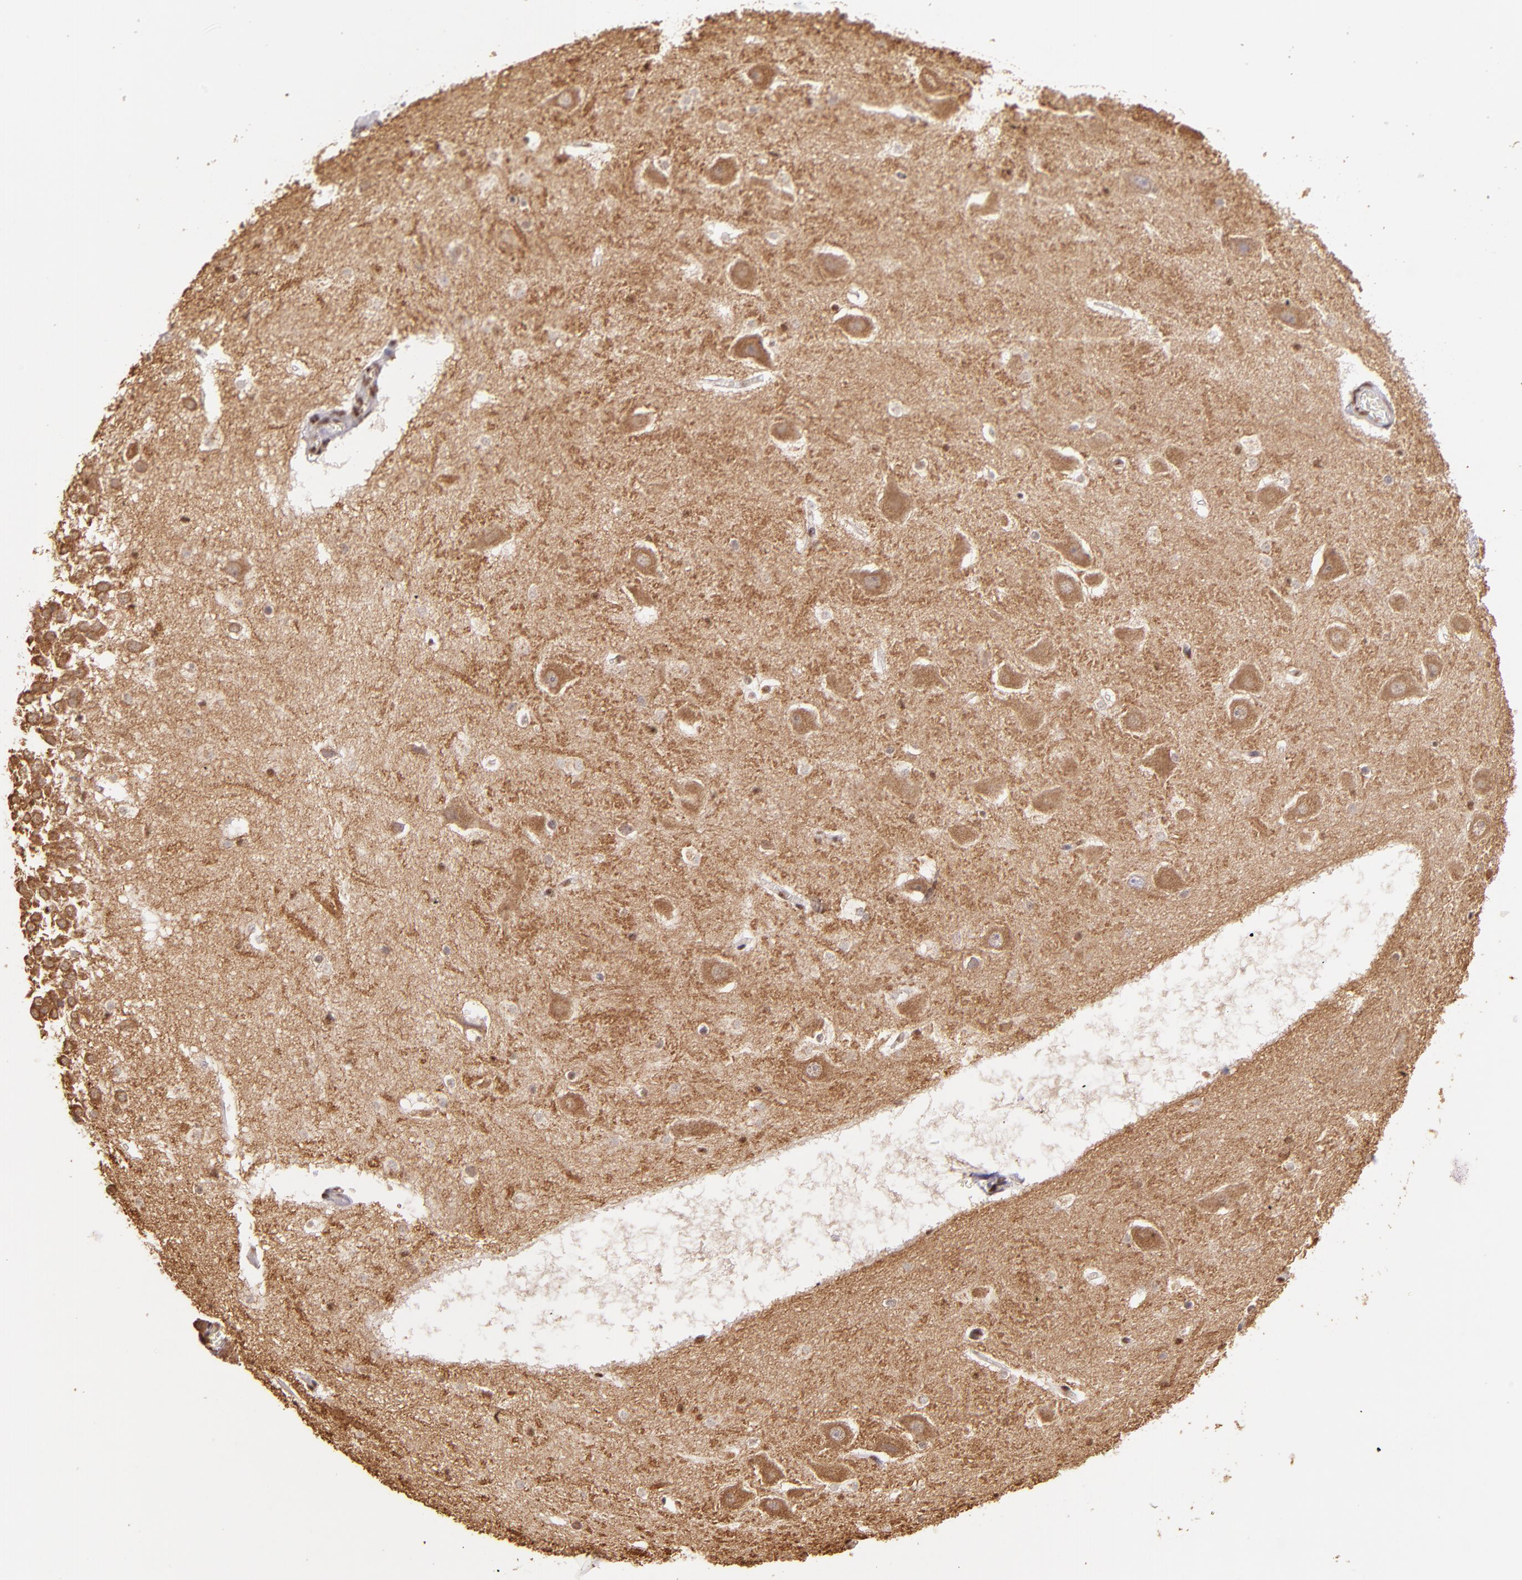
{"staining": {"intensity": "weak", "quantity": ">75%", "location": "nuclear"}, "tissue": "hippocampus", "cell_type": "Glial cells", "image_type": "normal", "snomed": [{"axis": "morphology", "description": "Normal tissue, NOS"}, {"axis": "topography", "description": "Hippocampus"}], "caption": "Glial cells exhibit low levels of weak nuclear expression in approximately >75% of cells in benign hippocampus. (Brightfield microscopy of DAB IHC at high magnification).", "gene": "SP1", "patient": {"sex": "male", "age": 45}}